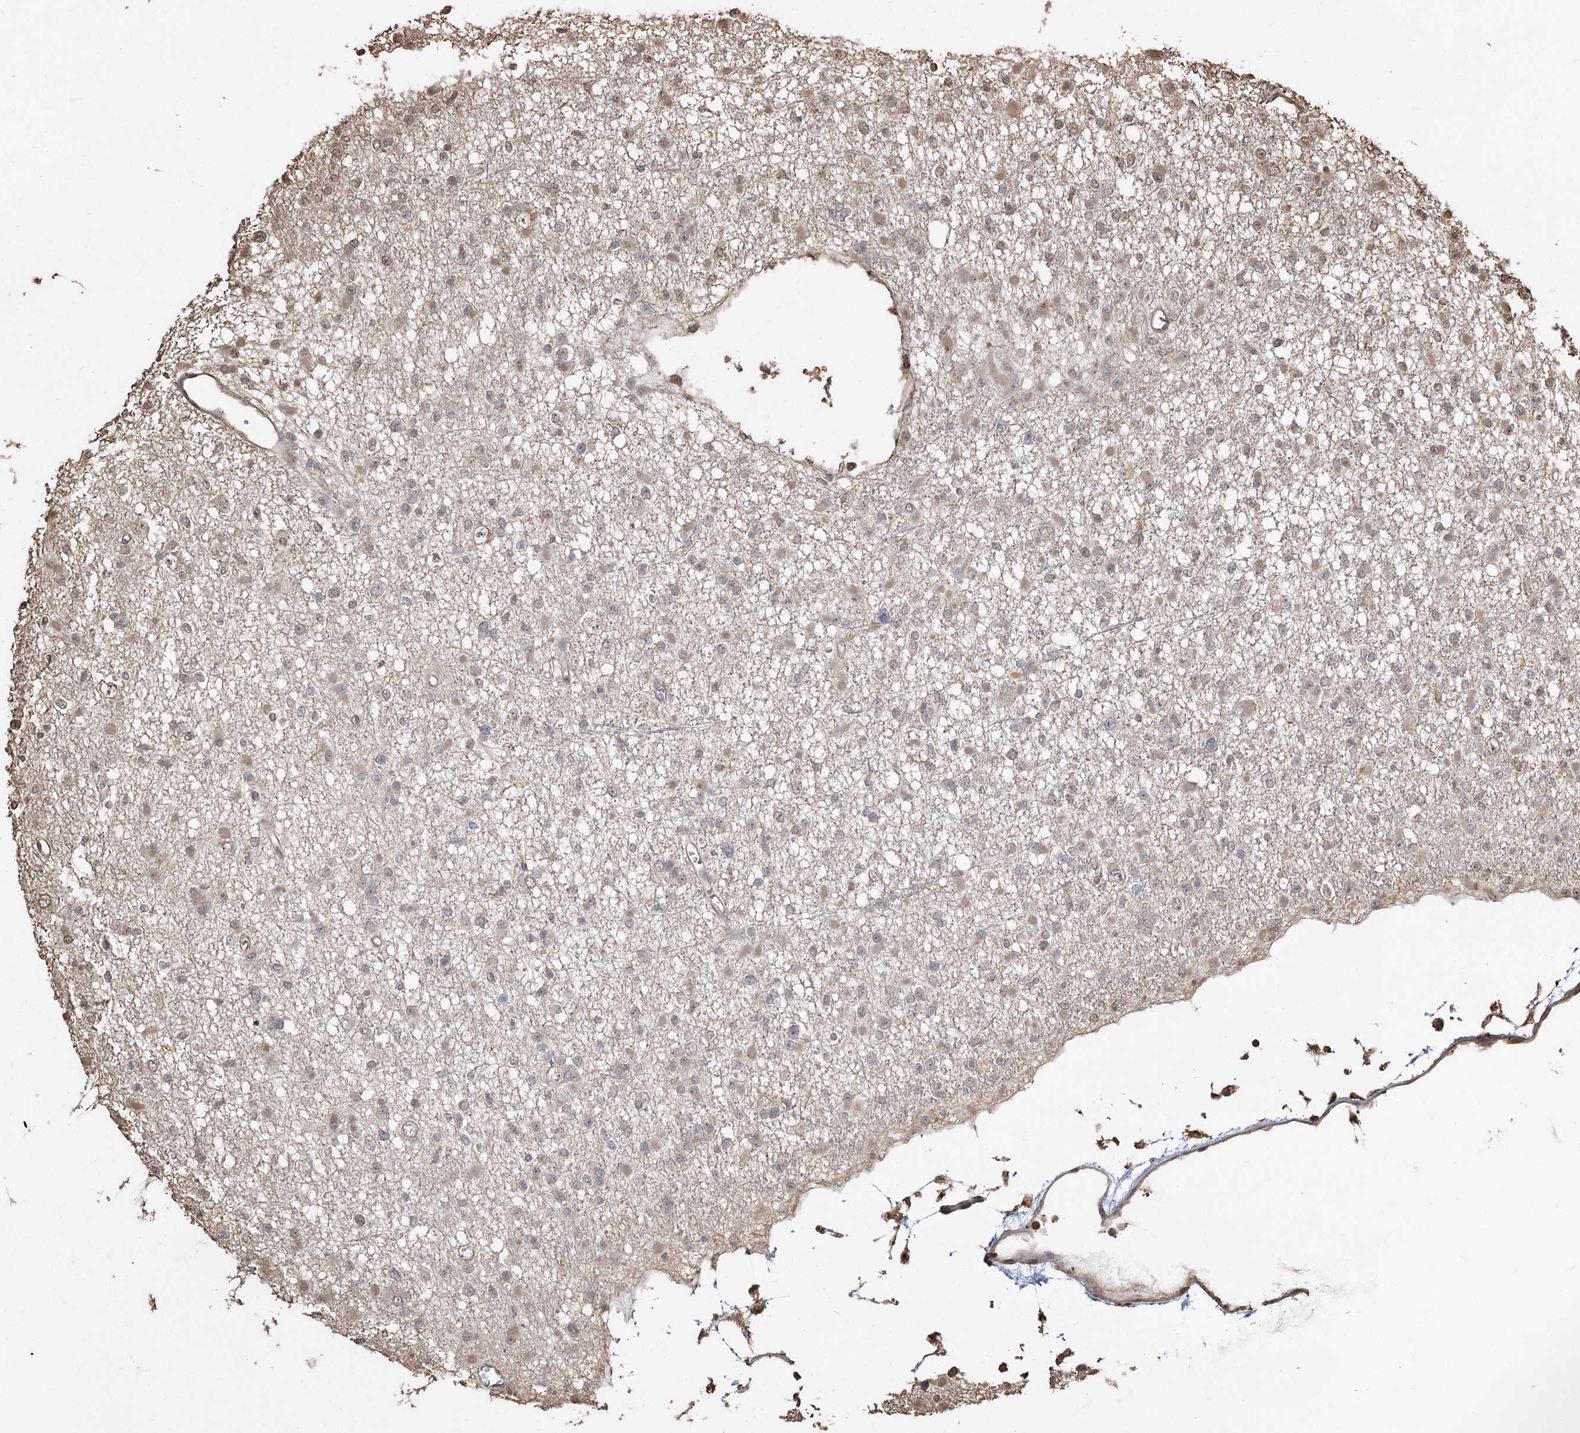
{"staining": {"intensity": "negative", "quantity": "none", "location": "none"}, "tissue": "glioma", "cell_type": "Tumor cells", "image_type": "cancer", "snomed": [{"axis": "morphology", "description": "Glioma, malignant, Low grade"}, {"axis": "topography", "description": "Brain"}], "caption": "Tumor cells are negative for protein expression in human low-grade glioma (malignant).", "gene": "PLCH1", "patient": {"sex": "female", "age": 22}}